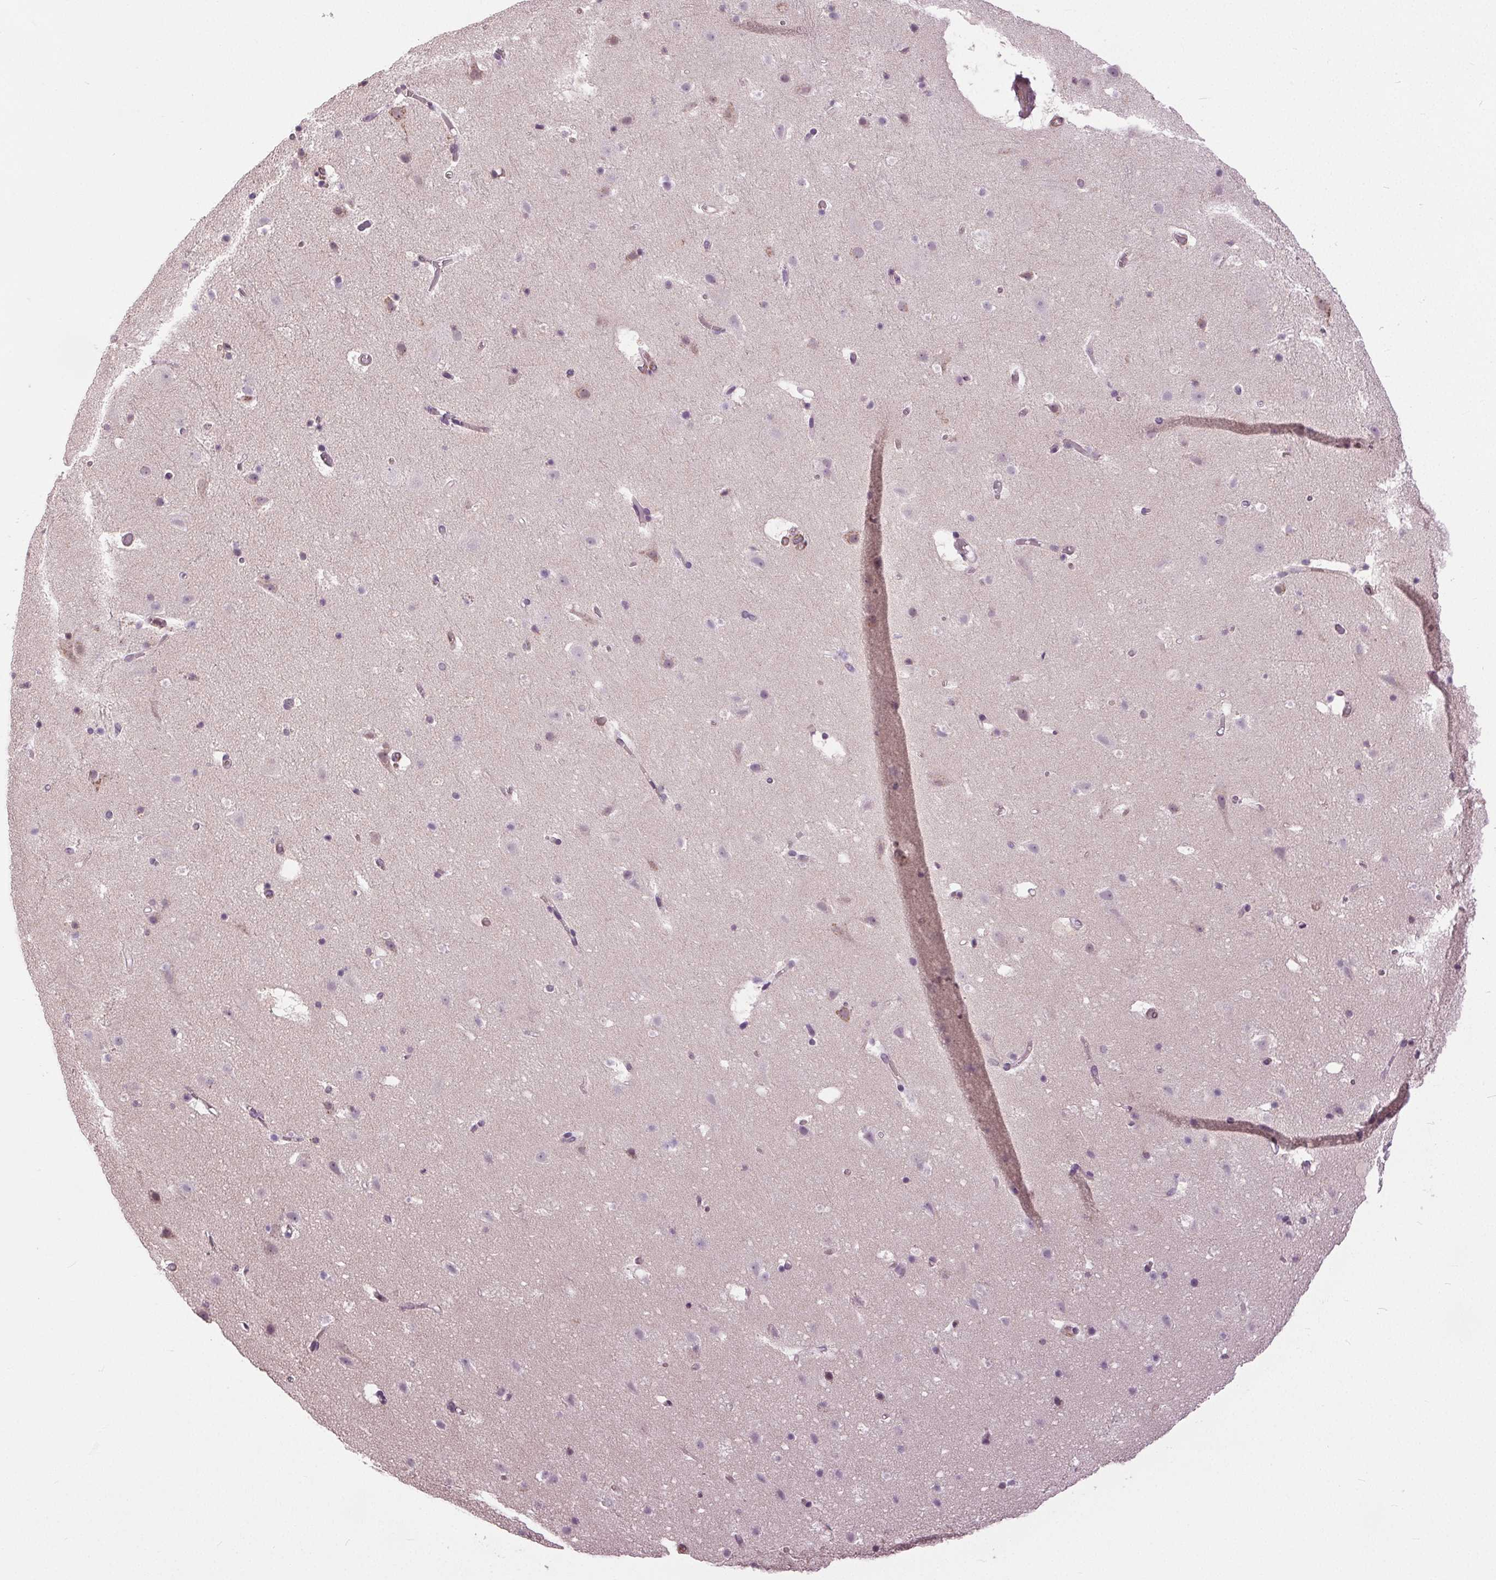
{"staining": {"intensity": "negative", "quantity": "none", "location": "none"}, "tissue": "cerebral cortex", "cell_type": "Endothelial cells", "image_type": "normal", "snomed": [{"axis": "morphology", "description": "Normal tissue, NOS"}, {"axis": "topography", "description": "Cerebral cortex"}], "caption": "Protein analysis of benign cerebral cortex exhibits no significant staining in endothelial cells.", "gene": "BSDC1", "patient": {"sex": "female", "age": 42}}